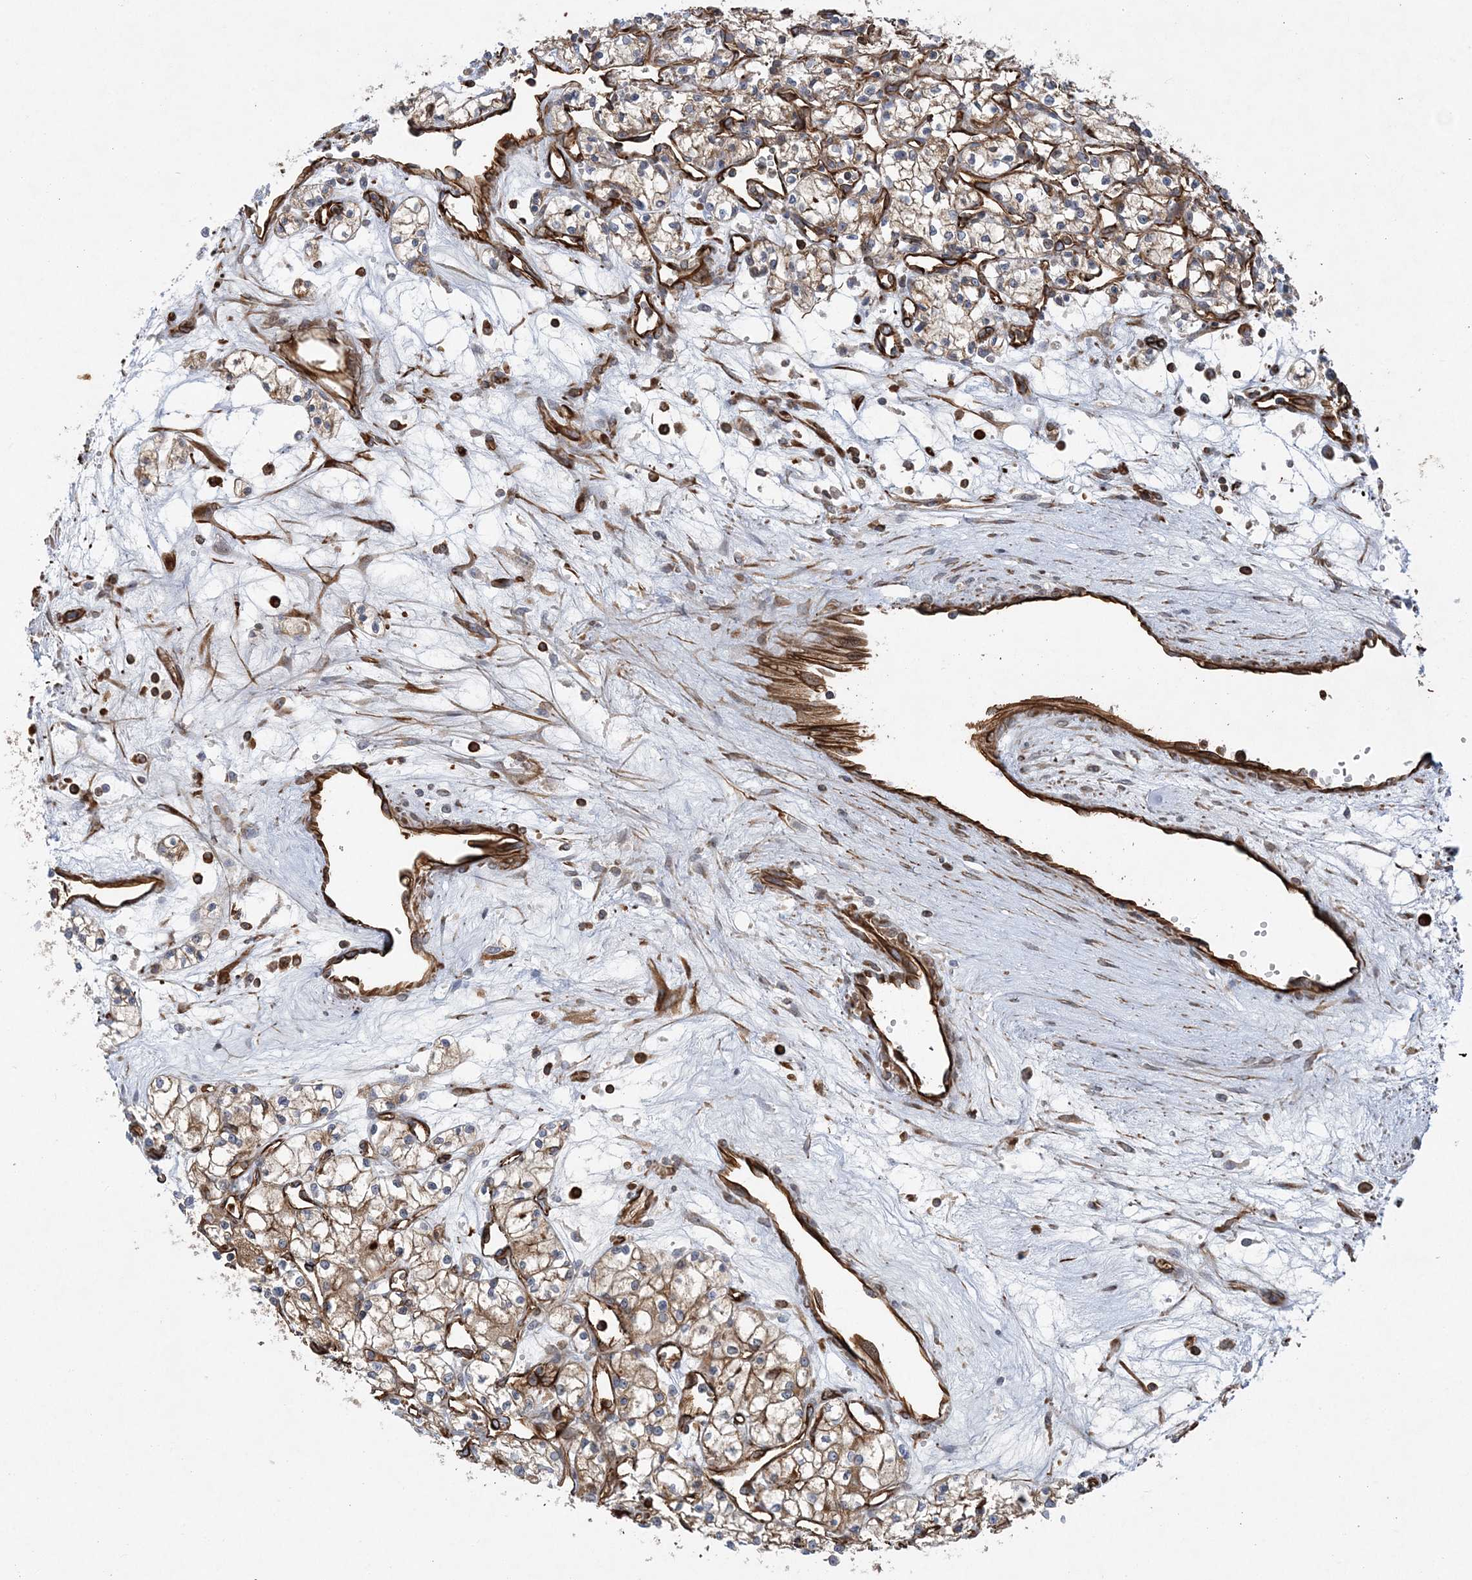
{"staining": {"intensity": "moderate", "quantity": ">75%", "location": "cytoplasmic/membranous"}, "tissue": "renal cancer", "cell_type": "Tumor cells", "image_type": "cancer", "snomed": [{"axis": "morphology", "description": "Adenocarcinoma, NOS"}, {"axis": "topography", "description": "Kidney"}], "caption": "DAB immunohistochemical staining of human renal cancer displays moderate cytoplasmic/membranous protein expression in approximately >75% of tumor cells.", "gene": "FAM114A2", "patient": {"sex": "male", "age": 59}}